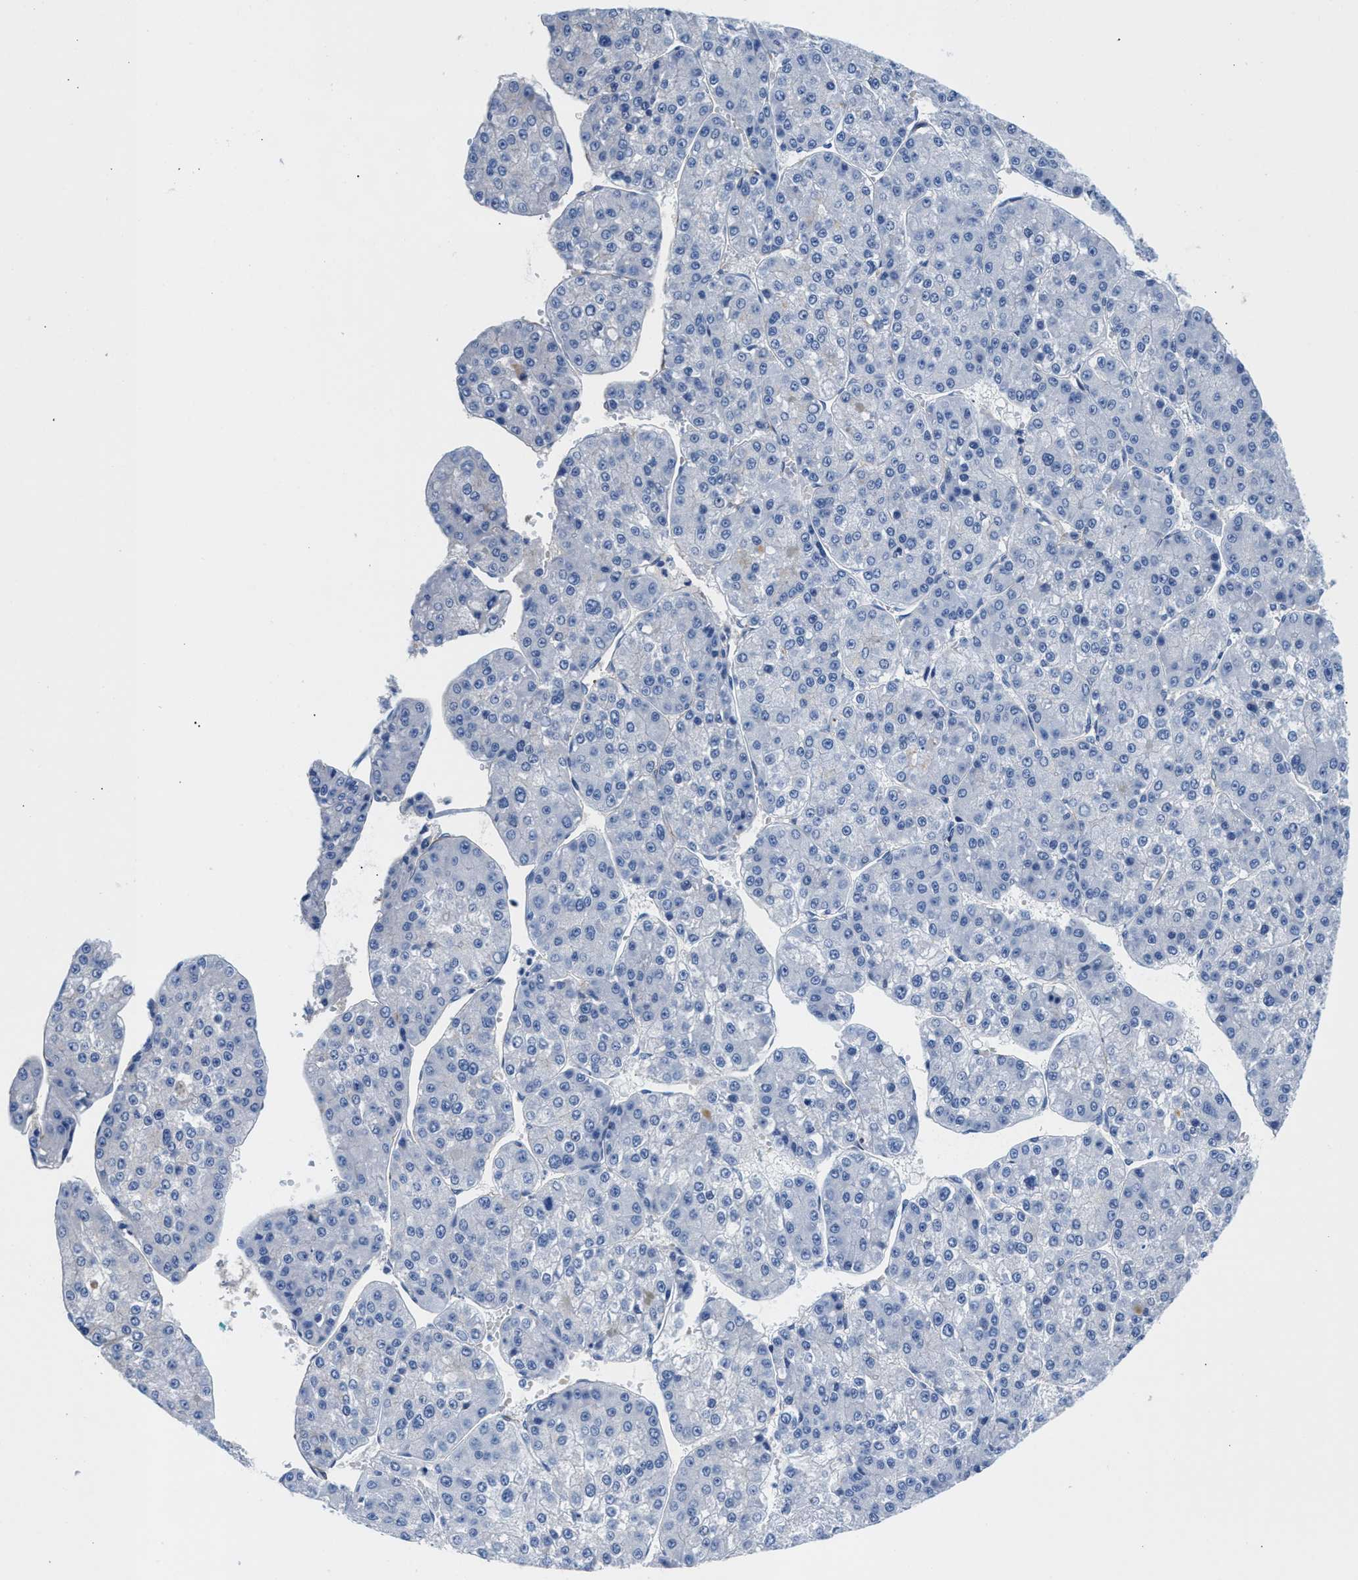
{"staining": {"intensity": "negative", "quantity": "none", "location": "none"}, "tissue": "liver cancer", "cell_type": "Tumor cells", "image_type": "cancer", "snomed": [{"axis": "morphology", "description": "Carcinoma, Hepatocellular, NOS"}, {"axis": "topography", "description": "Liver"}], "caption": "The photomicrograph exhibits no significant staining in tumor cells of hepatocellular carcinoma (liver).", "gene": "SLFN13", "patient": {"sex": "female", "age": 73}}